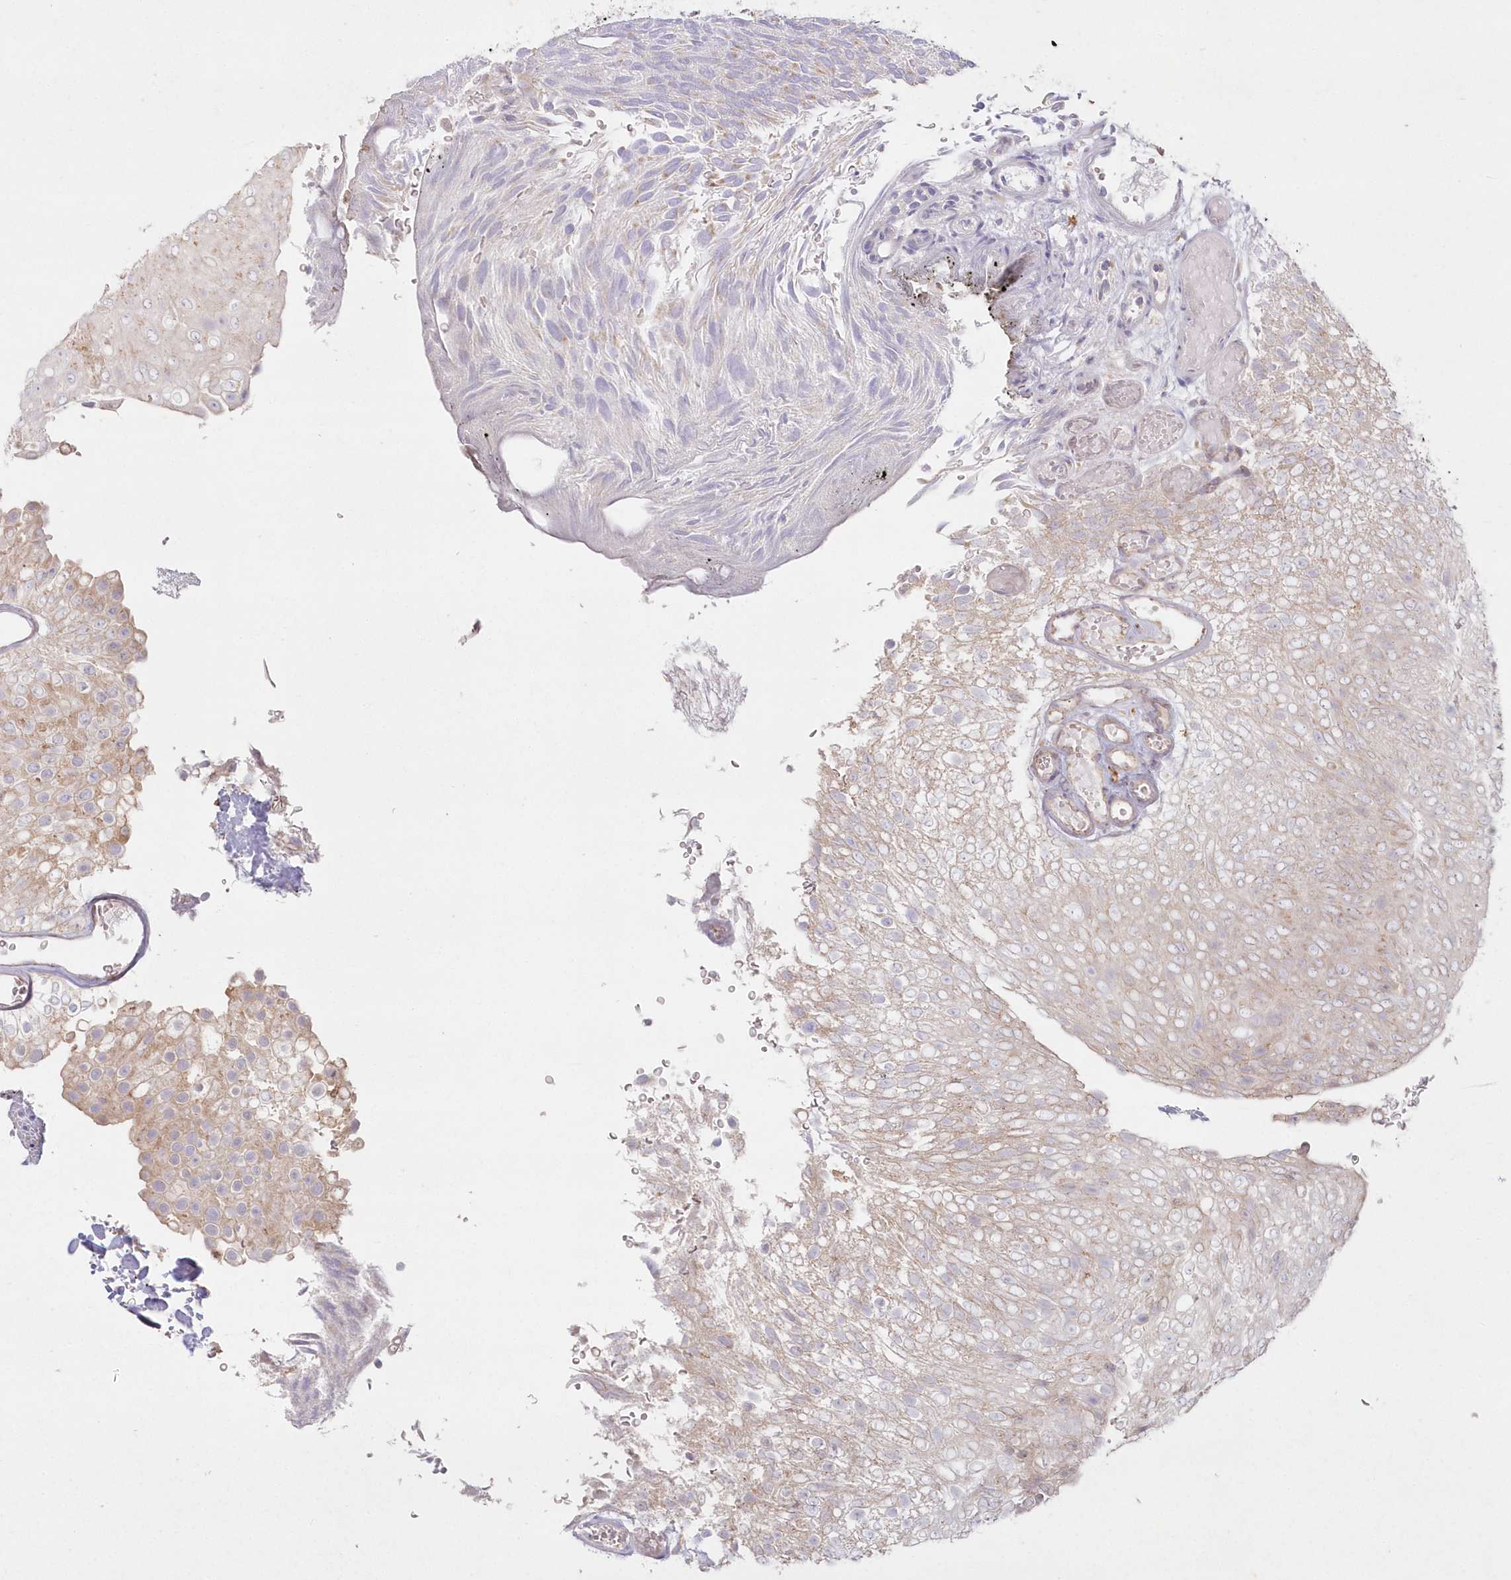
{"staining": {"intensity": "weak", "quantity": "<25%", "location": "cytoplasmic/membranous"}, "tissue": "urothelial cancer", "cell_type": "Tumor cells", "image_type": "cancer", "snomed": [{"axis": "morphology", "description": "Urothelial carcinoma, Low grade"}, {"axis": "topography", "description": "Urinary bladder"}], "caption": "A histopathology image of human urothelial cancer is negative for staining in tumor cells.", "gene": "ARSB", "patient": {"sex": "male", "age": 78}}